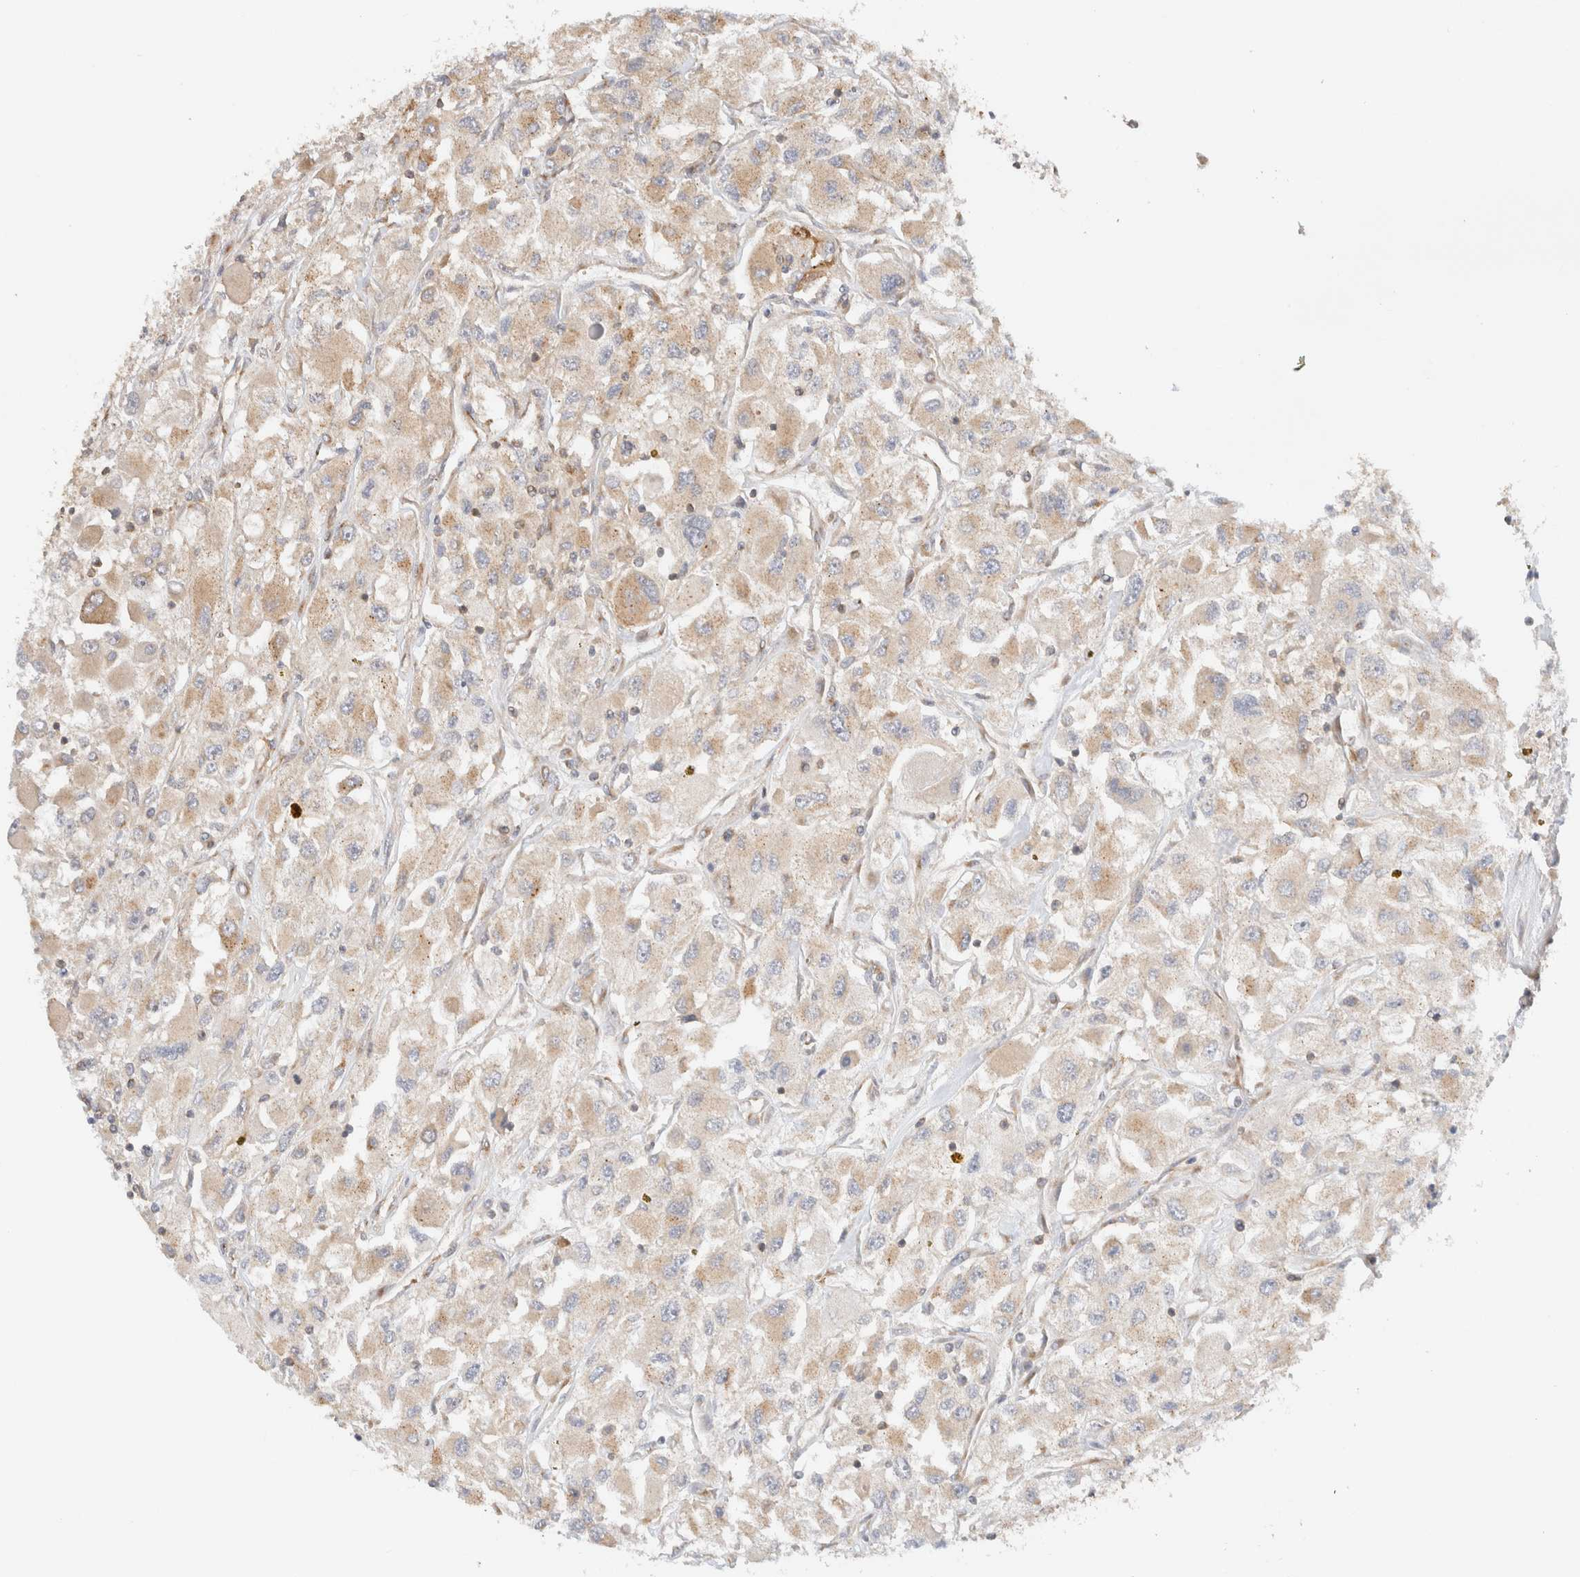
{"staining": {"intensity": "weak", "quantity": "25%-75%", "location": "cytoplasmic/membranous"}, "tissue": "renal cancer", "cell_type": "Tumor cells", "image_type": "cancer", "snomed": [{"axis": "morphology", "description": "Adenocarcinoma, NOS"}, {"axis": "topography", "description": "Kidney"}], "caption": "Protein analysis of renal adenocarcinoma tissue reveals weak cytoplasmic/membranous positivity in approximately 25%-75% of tumor cells.", "gene": "RABEP1", "patient": {"sex": "female", "age": 52}}